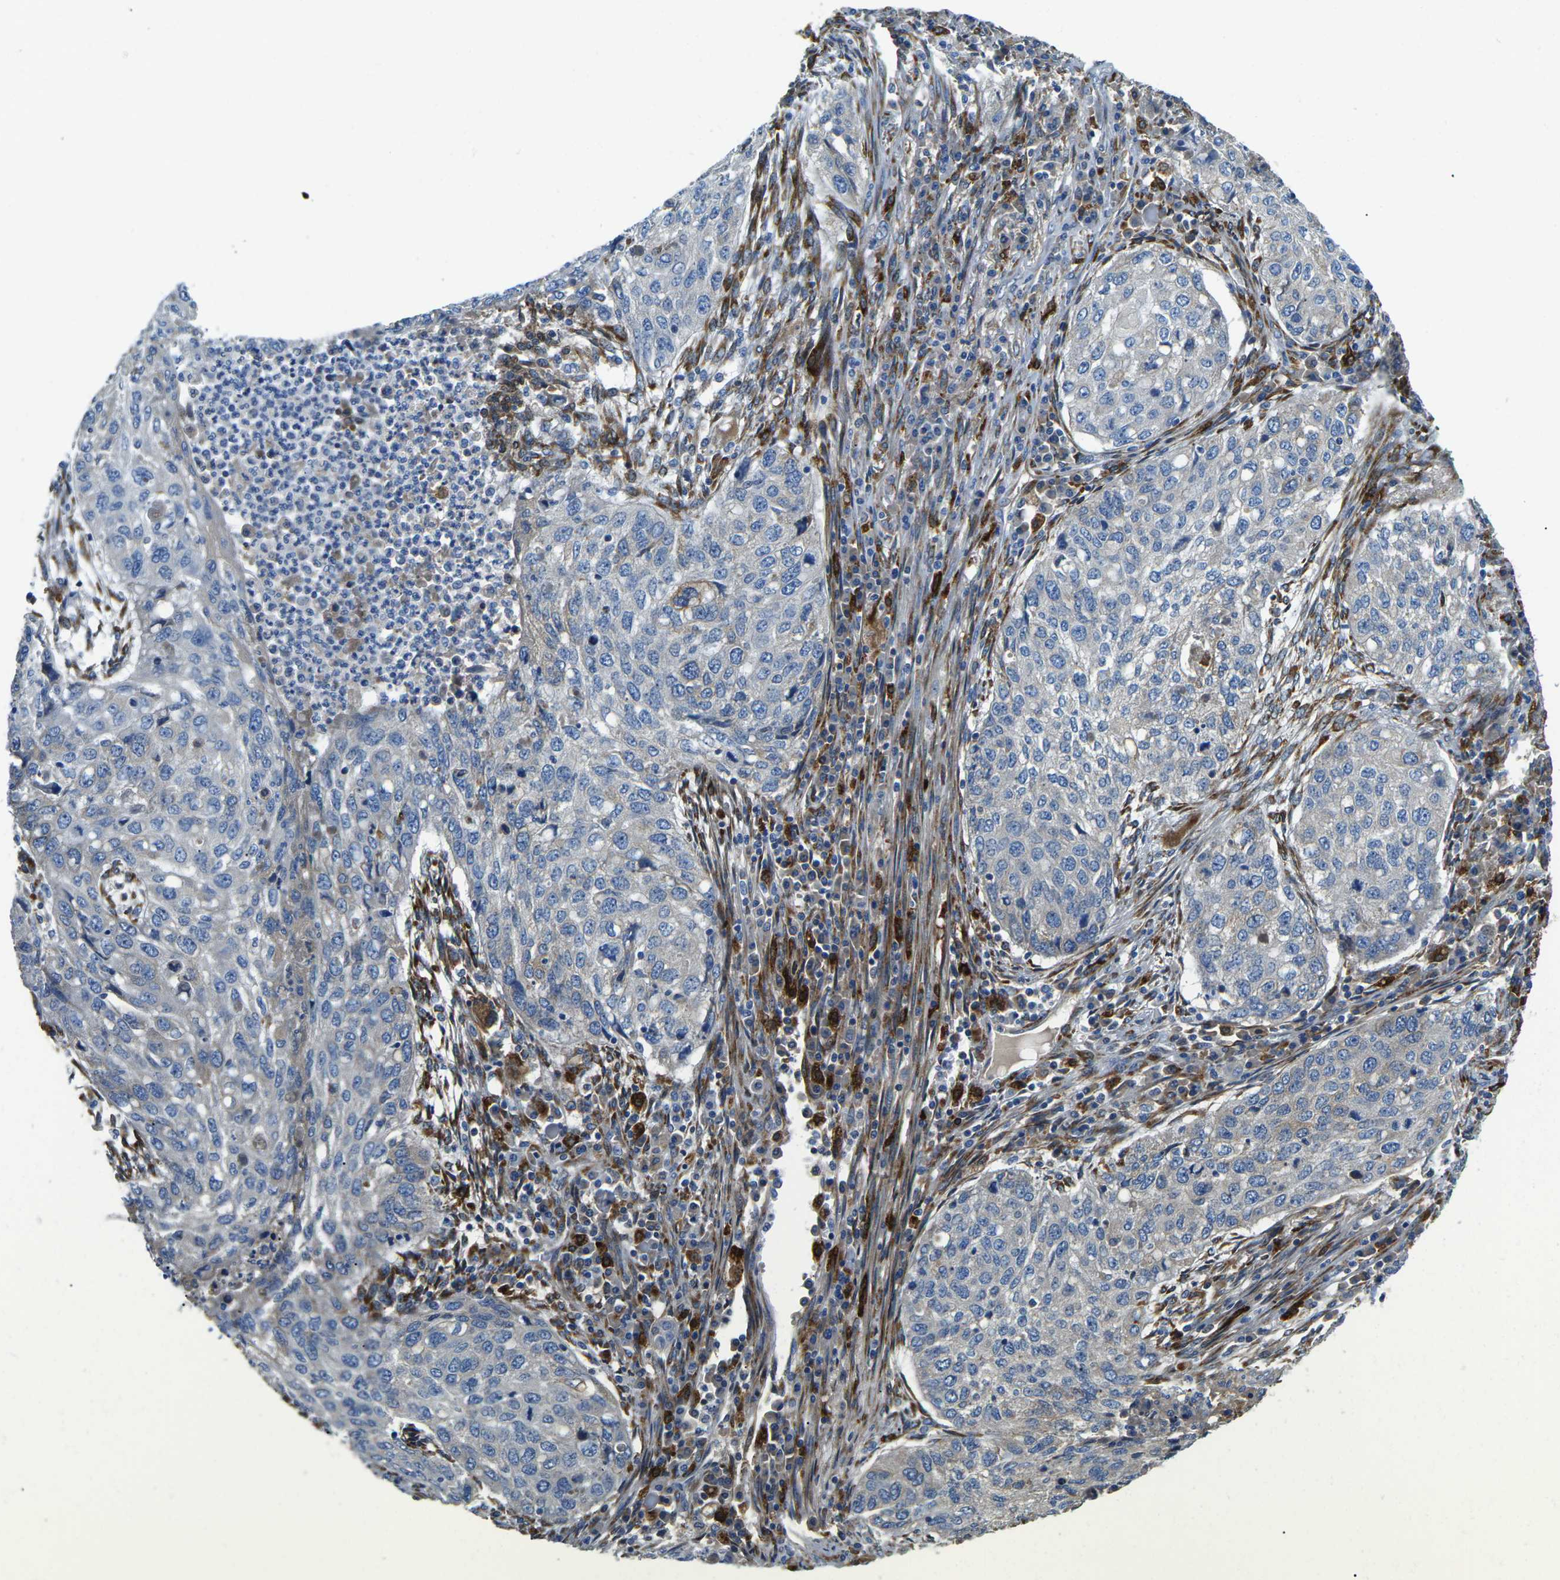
{"staining": {"intensity": "negative", "quantity": "none", "location": "none"}, "tissue": "lung cancer", "cell_type": "Tumor cells", "image_type": "cancer", "snomed": [{"axis": "morphology", "description": "Squamous cell carcinoma, NOS"}, {"axis": "topography", "description": "Lung"}], "caption": "Lung cancer was stained to show a protein in brown. There is no significant staining in tumor cells.", "gene": "PDZD8", "patient": {"sex": "female", "age": 63}}